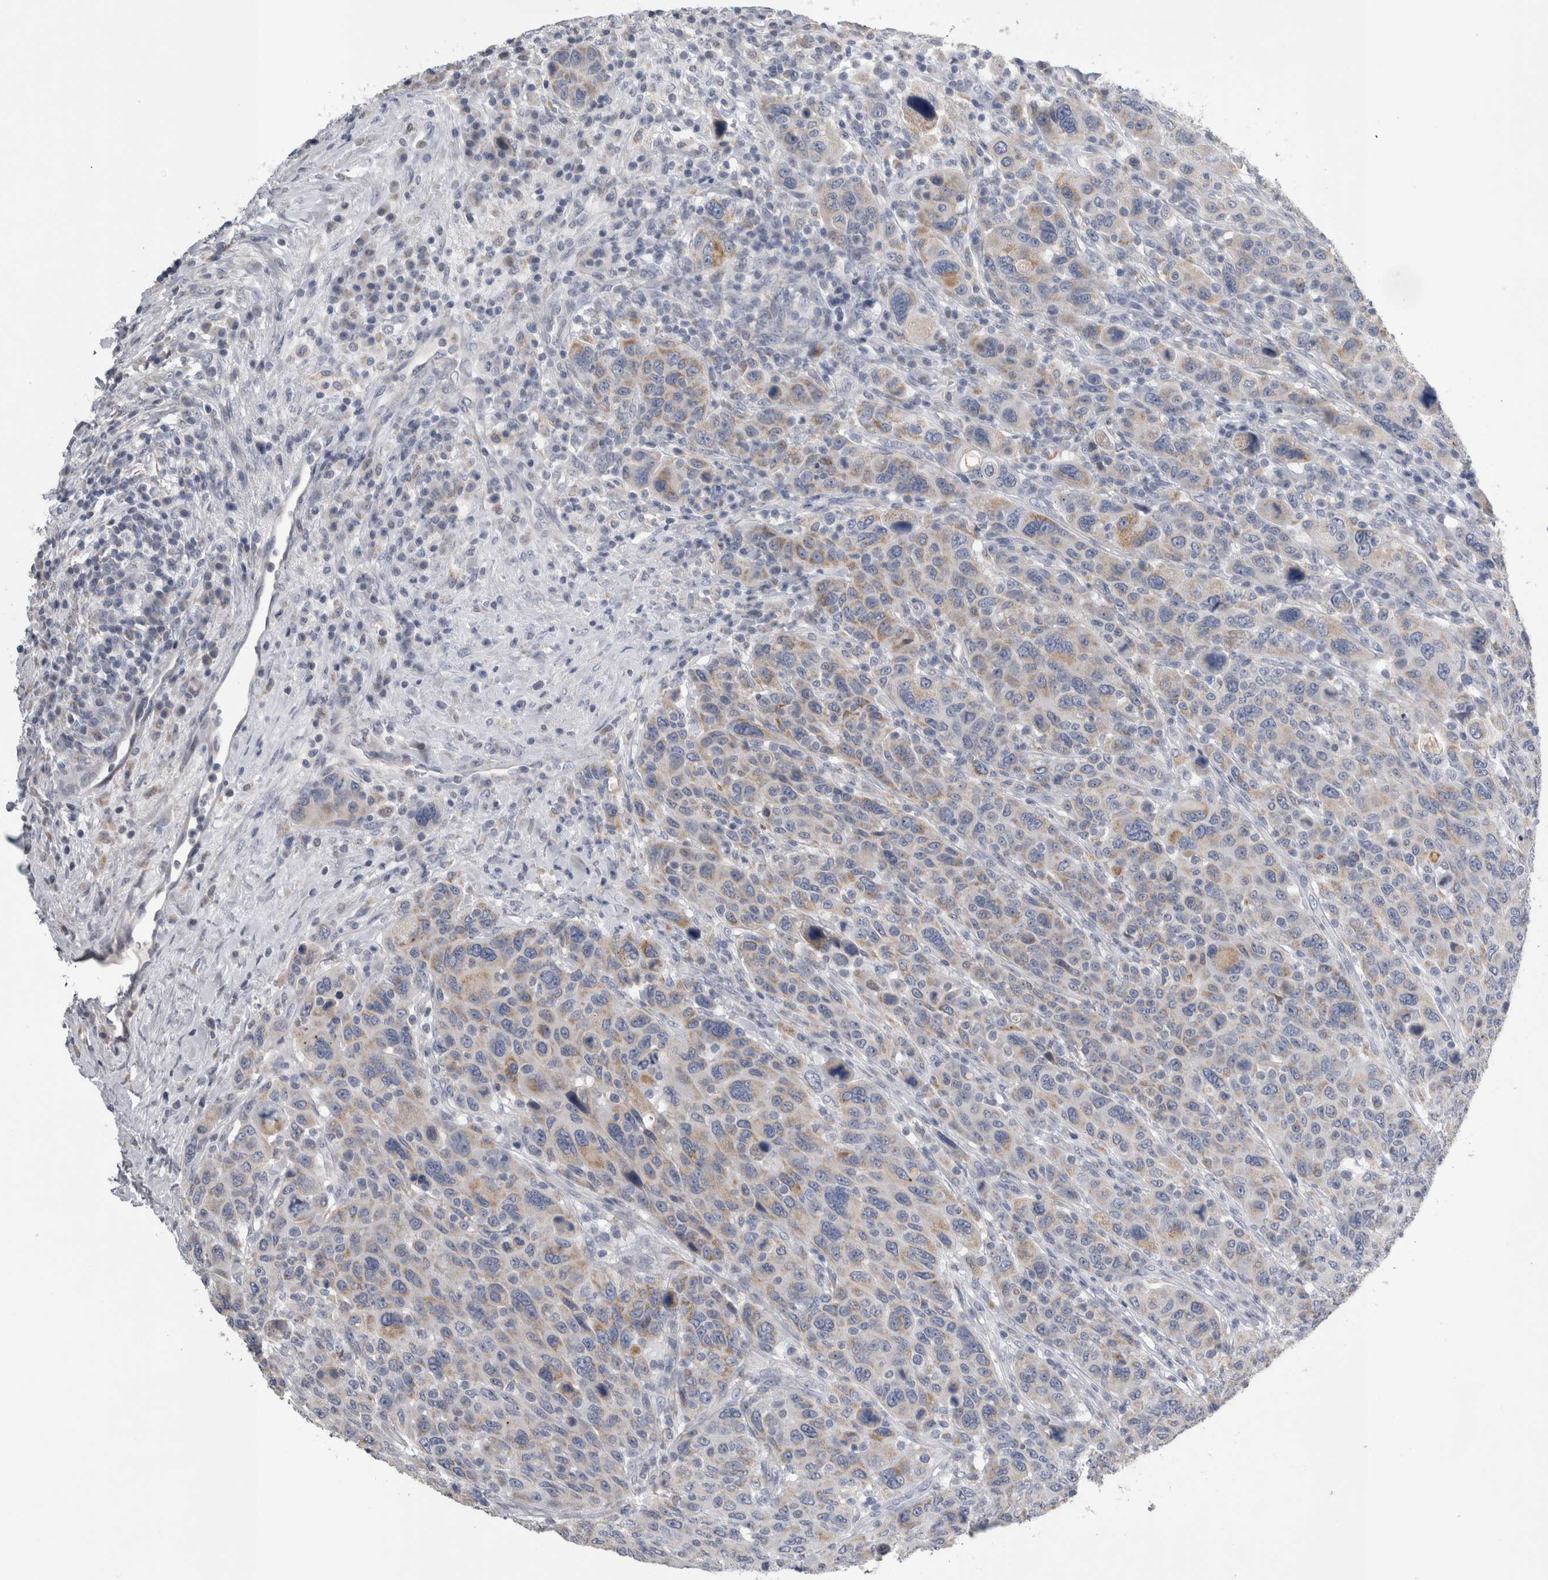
{"staining": {"intensity": "weak", "quantity": "<25%", "location": "cytoplasmic/membranous"}, "tissue": "breast cancer", "cell_type": "Tumor cells", "image_type": "cancer", "snomed": [{"axis": "morphology", "description": "Duct carcinoma"}, {"axis": "topography", "description": "Breast"}], "caption": "This is an IHC photomicrograph of human breast cancer (infiltrating ductal carcinoma). There is no positivity in tumor cells.", "gene": "DHRS4", "patient": {"sex": "female", "age": 37}}